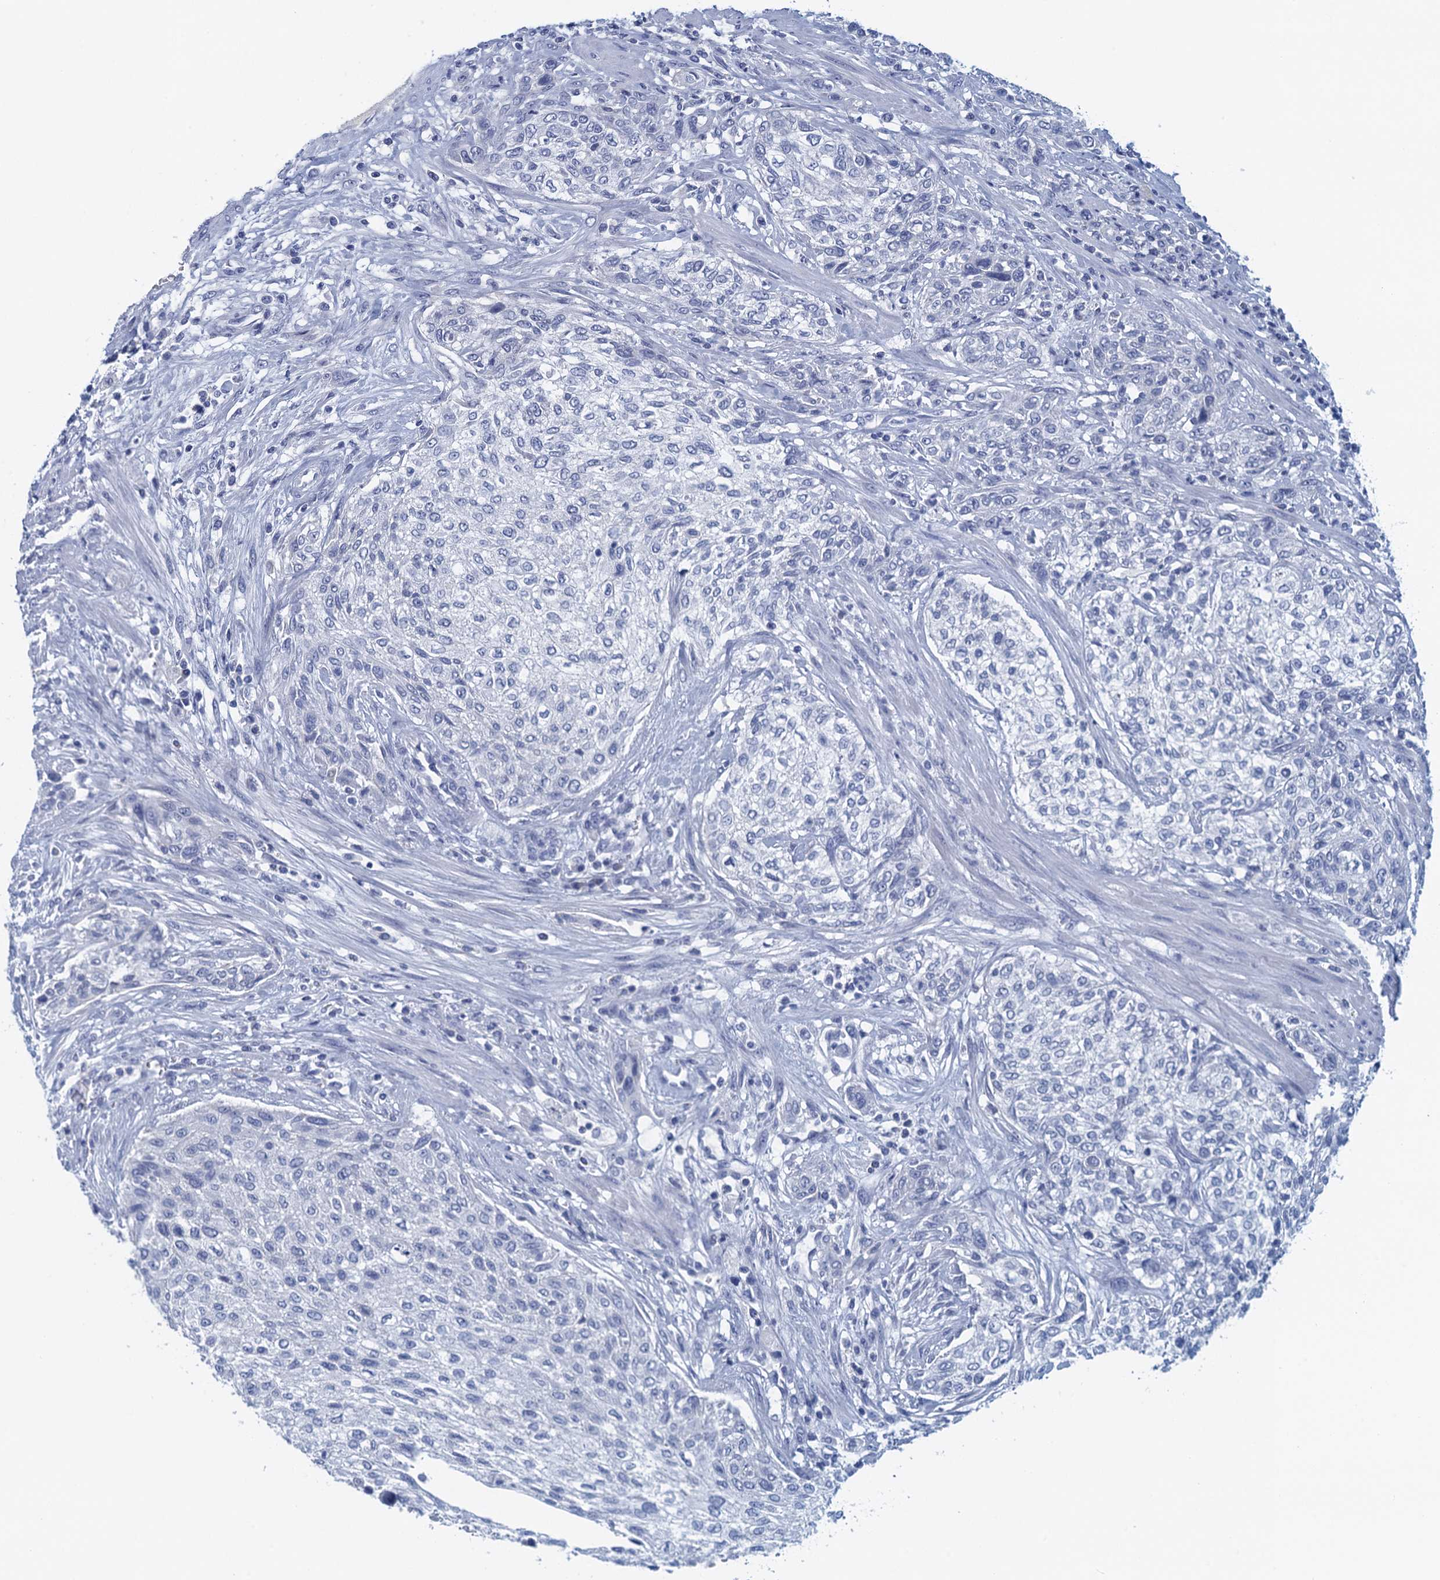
{"staining": {"intensity": "negative", "quantity": "none", "location": "none"}, "tissue": "urothelial cancer", "cell_type": "Tumor cells", "image_type": "cancer", "snomed": [{"axis": "morphology", "description": "Normal tissue, NOS"}, {"axis": "morphology", "description": "Urothelial carcinoma, NOS"}, {"axis": "topography", "description": "Urinary bladder"}, {"axis": "topography", "description": "Peripheral nerve tissue"}], "caption": "Tumor cells are negative for protein expression in human urothelial cancer.", "gene": "CYP51A1", "patient": {"sex": "male", "age": 35}}